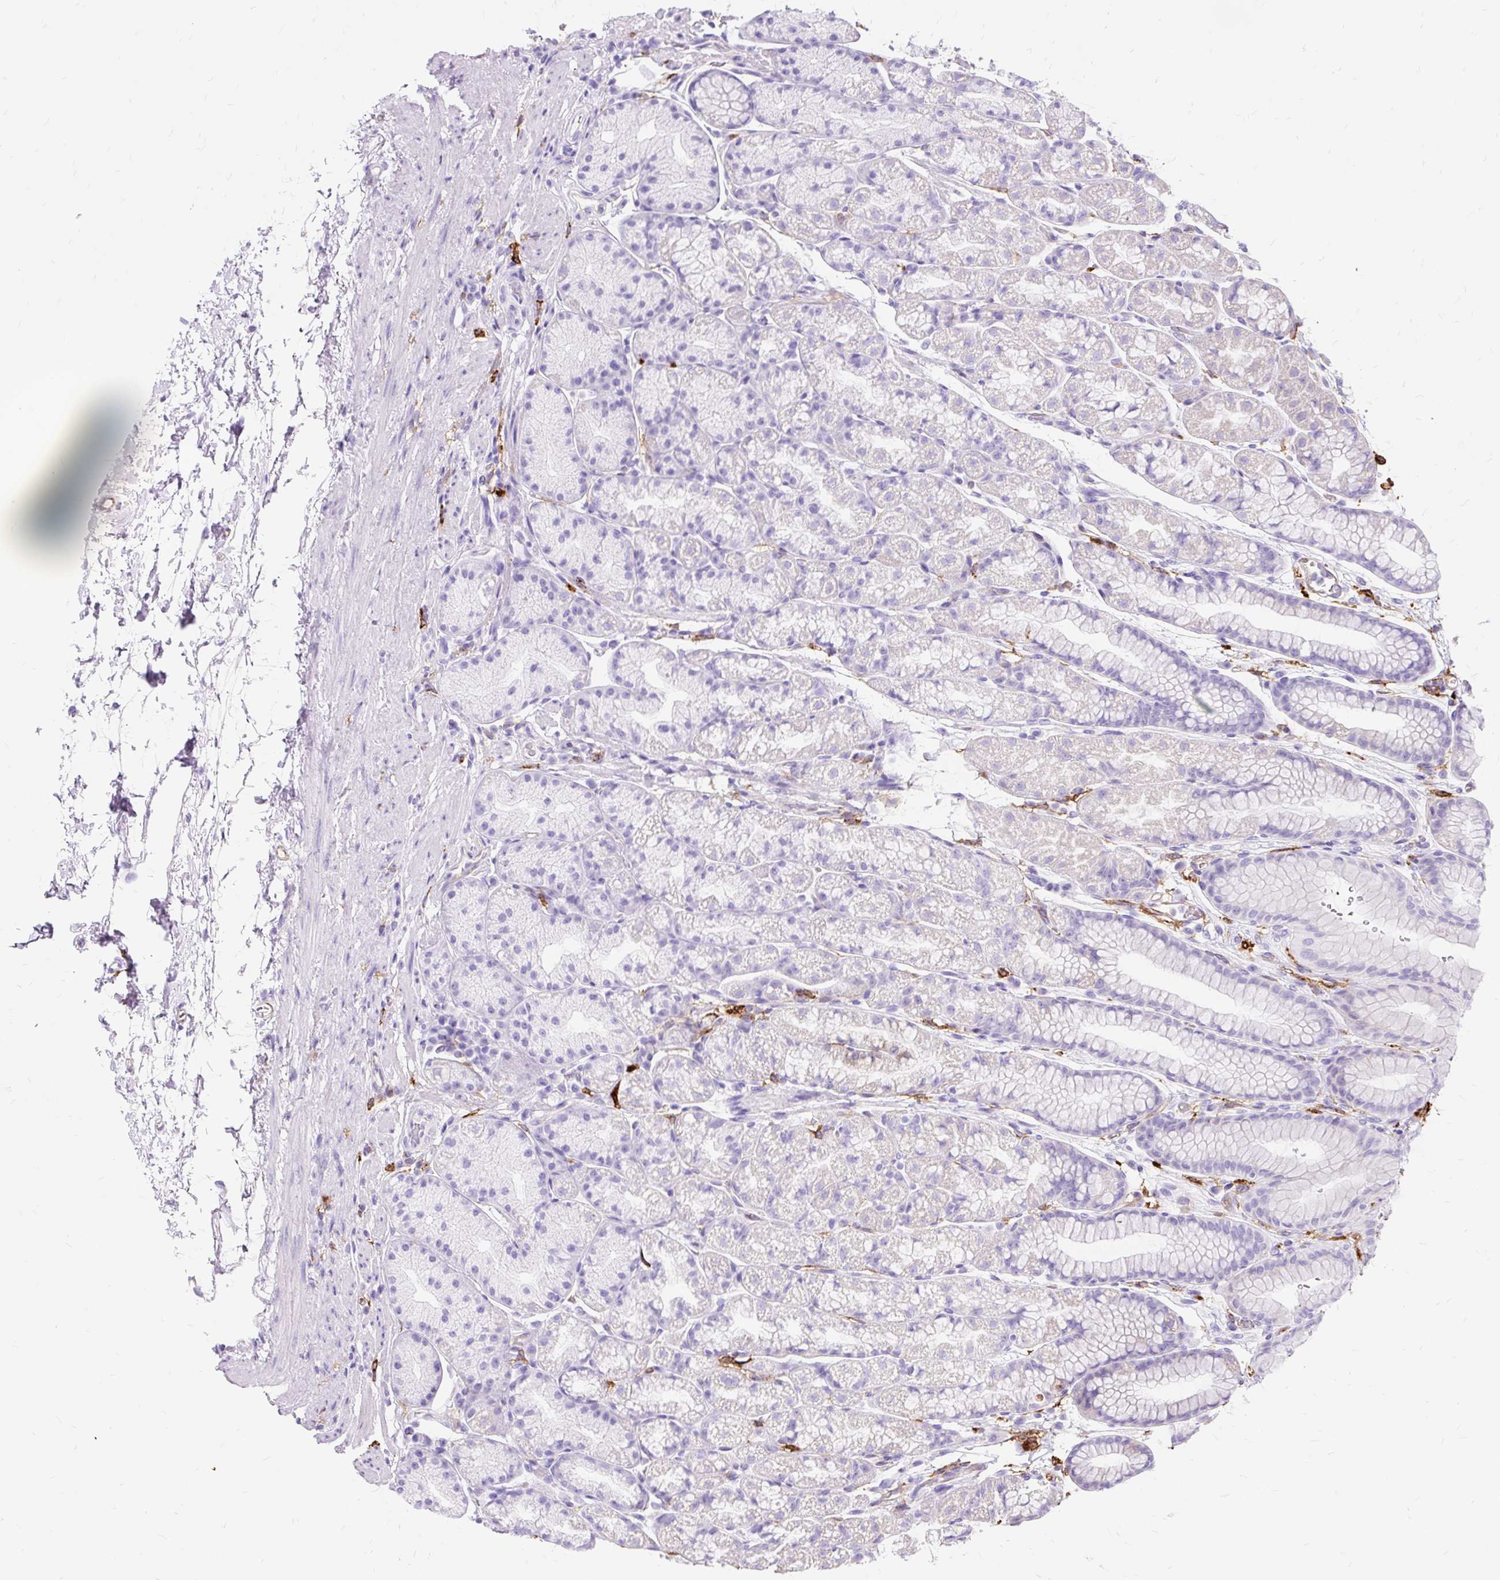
{"staining": {"intensity": "moderate", "quantity": "<25%", "location": "cytoplasmic/membranous"}, "tissue": "stomach", "cell_type": "Glandular cells", "image_type": "normal", "snomed": [{"axis": "morphology", "description": "Normal tissue, NOS"}, {"axis": "topography", "description": "Stomach, lower"}], "caption": "A micrograph showing moderate cytoplasmic/membranous expression in approximately <25% of glandular cells in normal stomach, as visualized by brown immunohistochemical staining.", "gene": "HLA", "patient": {"sex": "male", "age": 67}}